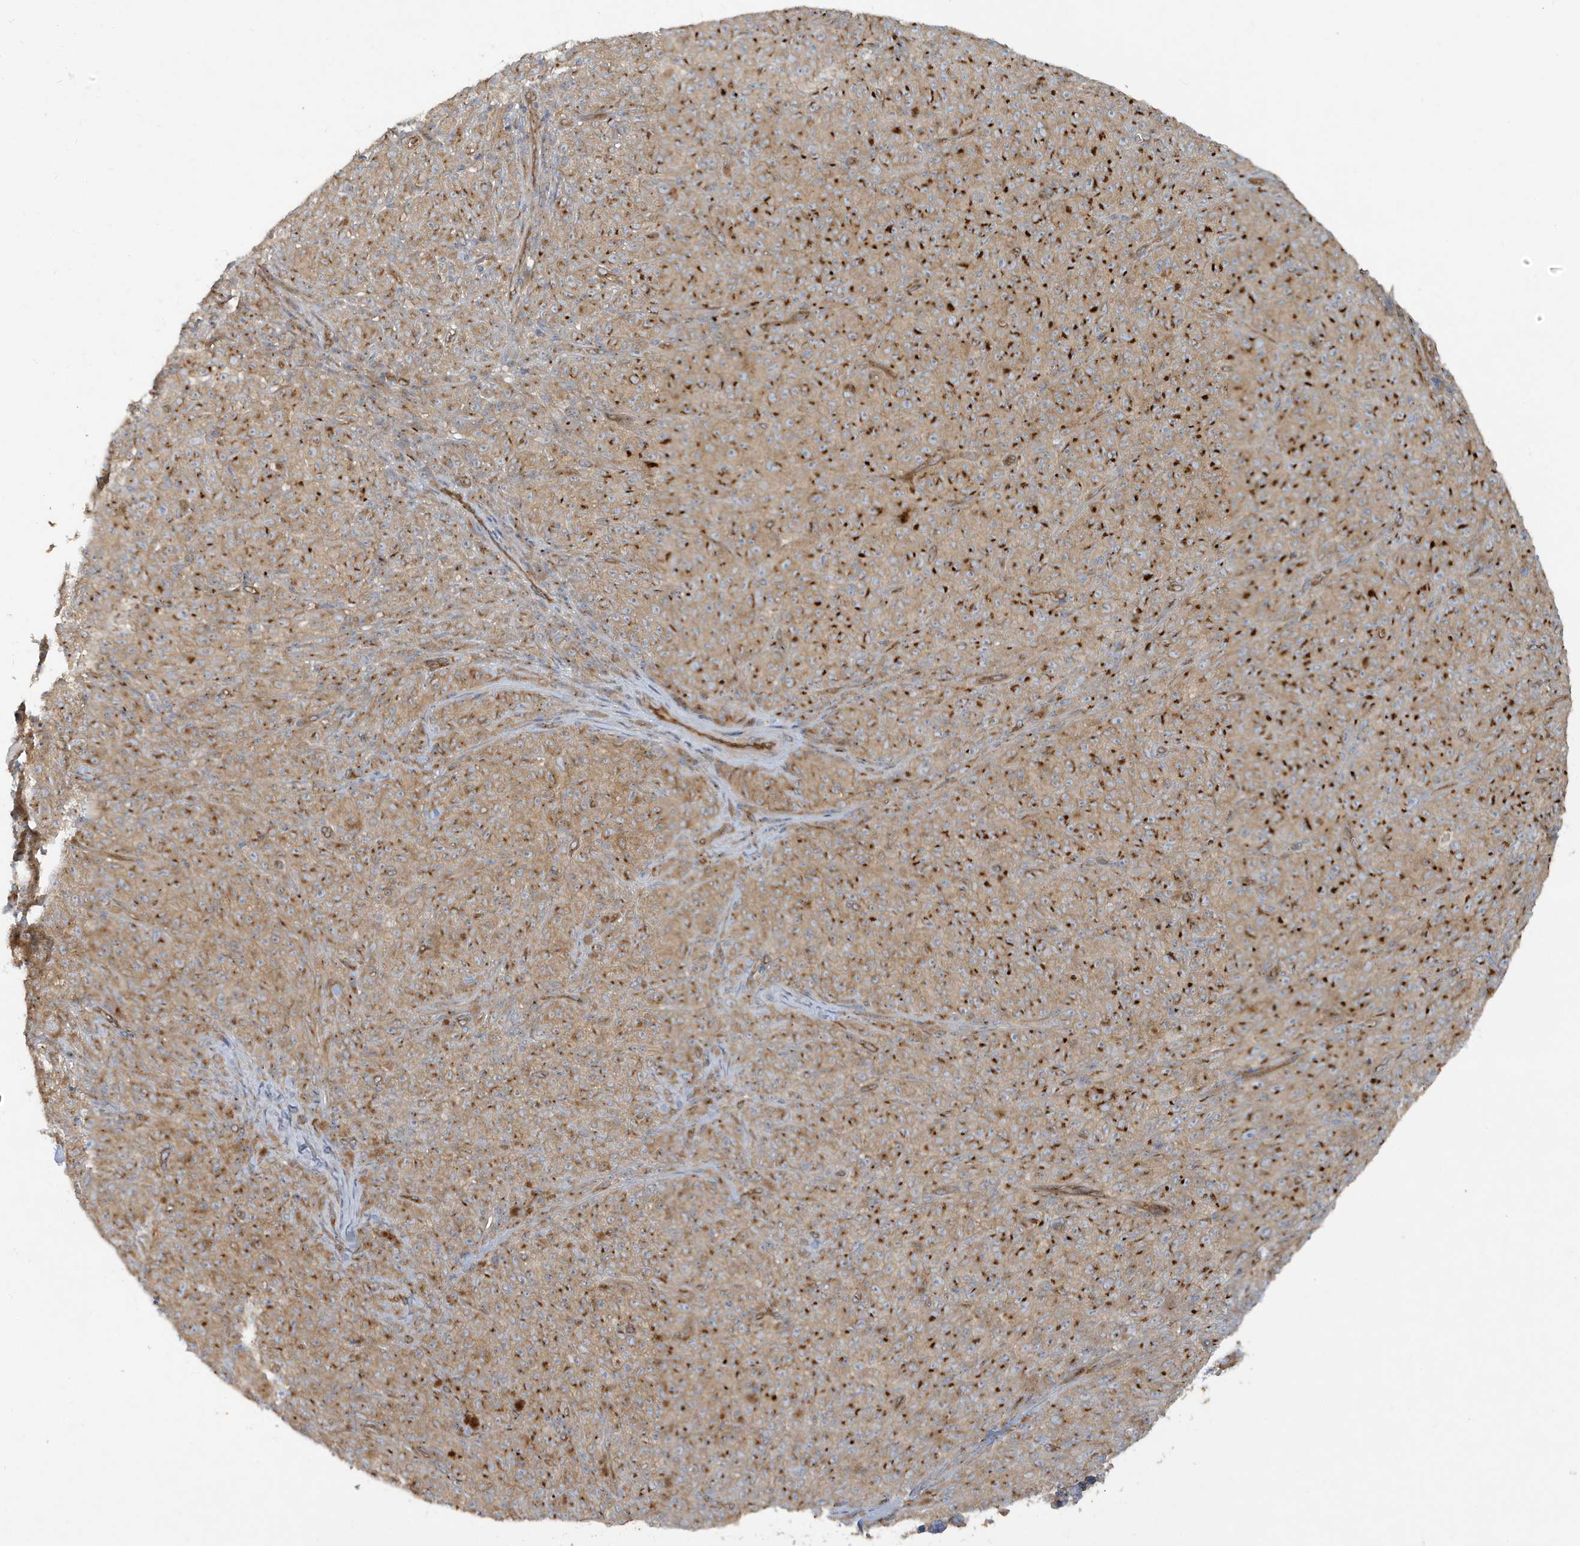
{"staining": {"intensity": "moderate", "quantity": ">75%", "location": "cytoplasmic/membranous"}, "tissue": "melanoma", "cell_type": "Tumor cells", "image_type": "cancer", "snomed": [{"axis": "morphology", "description": "Malignant melanoma, NOS"}, {"axis": "topography", "description": "Skin"}], "caption": "Immunohistochemistry (IHC) (DAB (3,3'-diaminobenzidine)) staining of malignant melanoma shows moderate cytoplasmic/membranous protein positivity in approximately >75% of tumor cells. The staining is performed using DAB brown chromogen to label protein expression. The nuclei are counter-stained blue using hematoxylin.", "gene": "ATP23", "patient": {"sex": "female", "age": 82}}